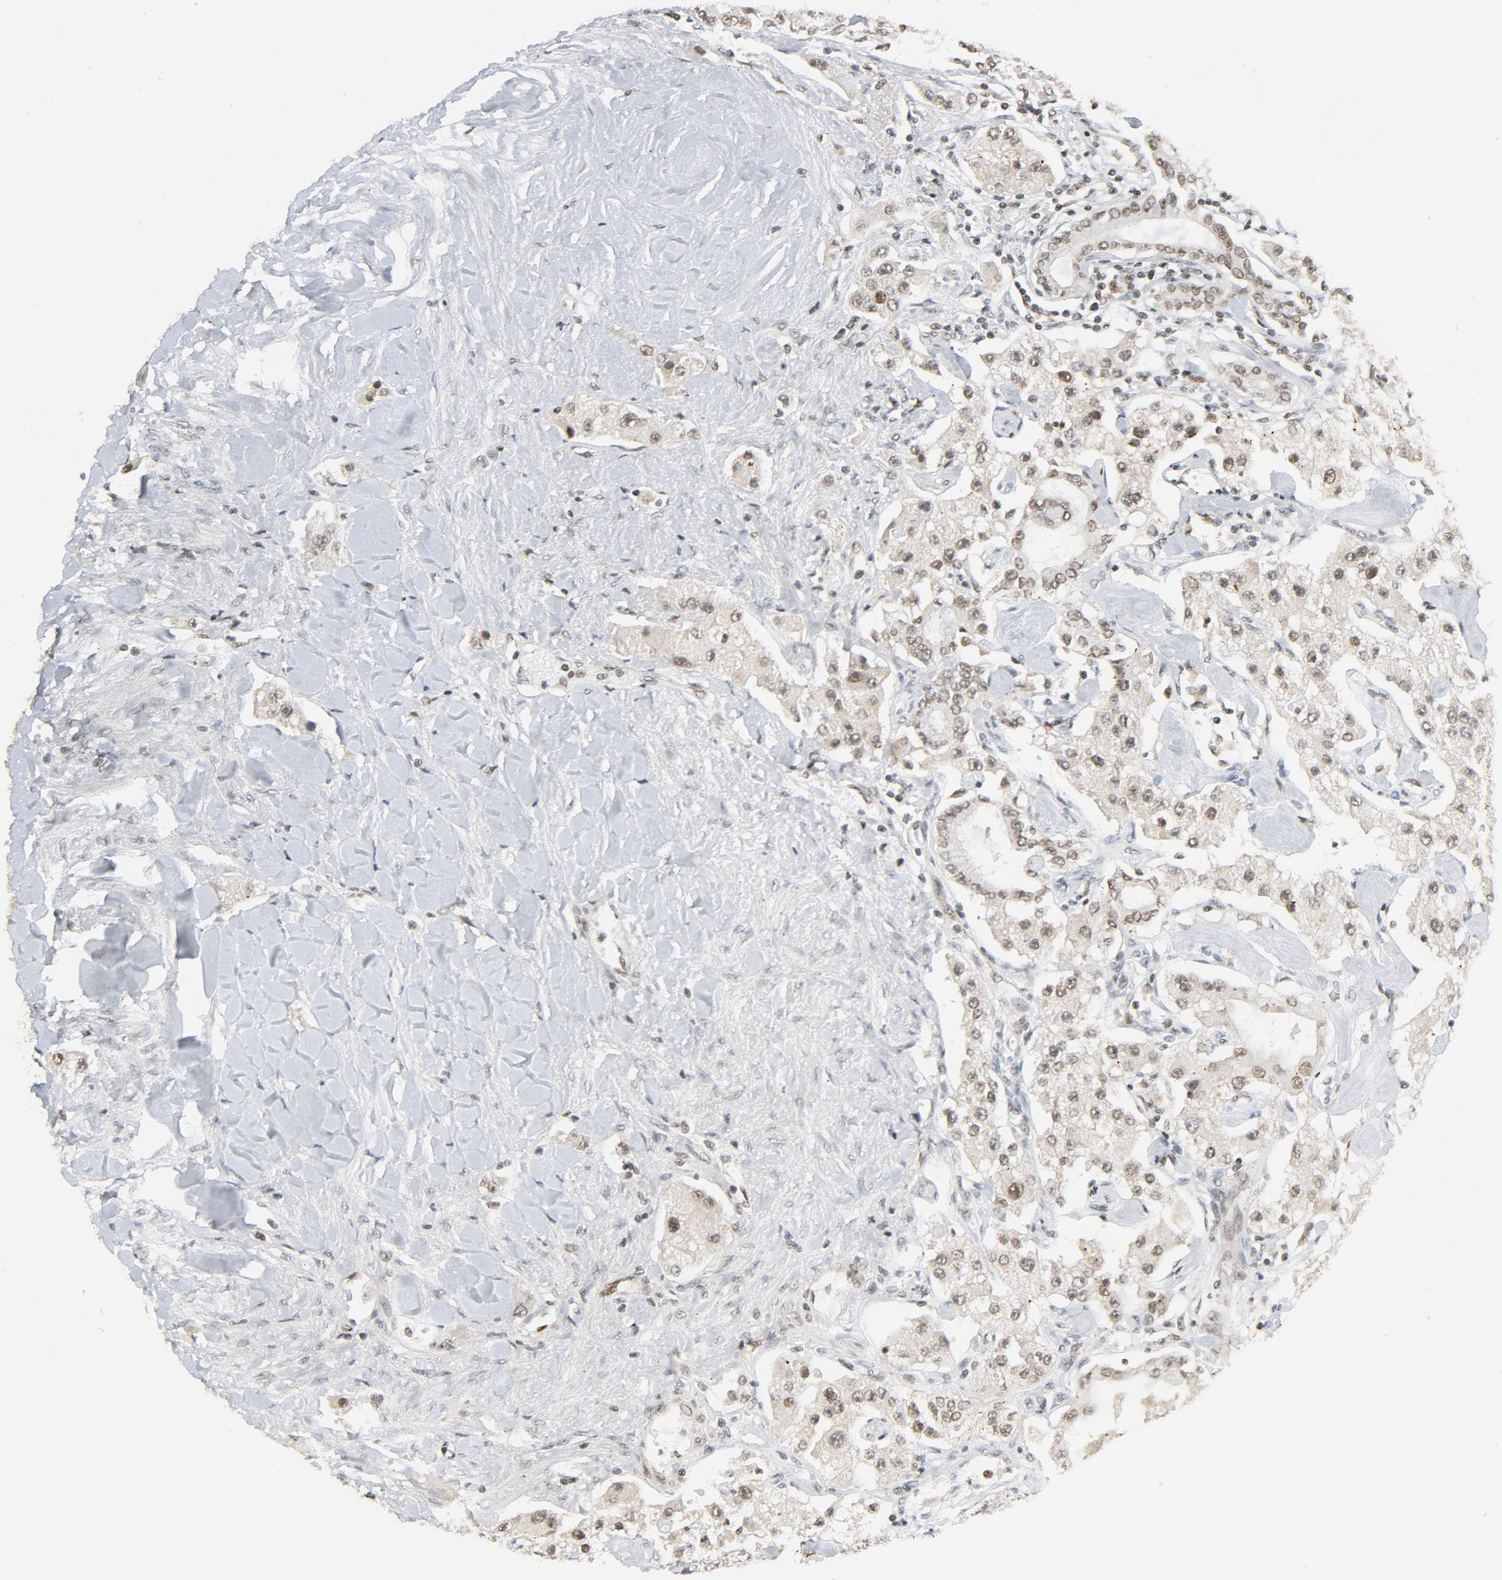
{"staining": {"intensity": "weak", "quantity": ">75%", "location": "nuclear"}, "tissue": "carcinoid", "cell_type": "Tumor cells", "image_type": "cancer", "snomed": [{"axis": "morphology", "description": "Carcinoid, malignant, NOS"}, {"axis": "topography", "description": "Pancreas"}], "caption": "Immunohistochemical staining of human carcinoid exhibits weak nuclear protein positivity in about >75% of tumor cells.", "gene": "SMARCD1", "patient": {"sex": "male", "age": 41}}